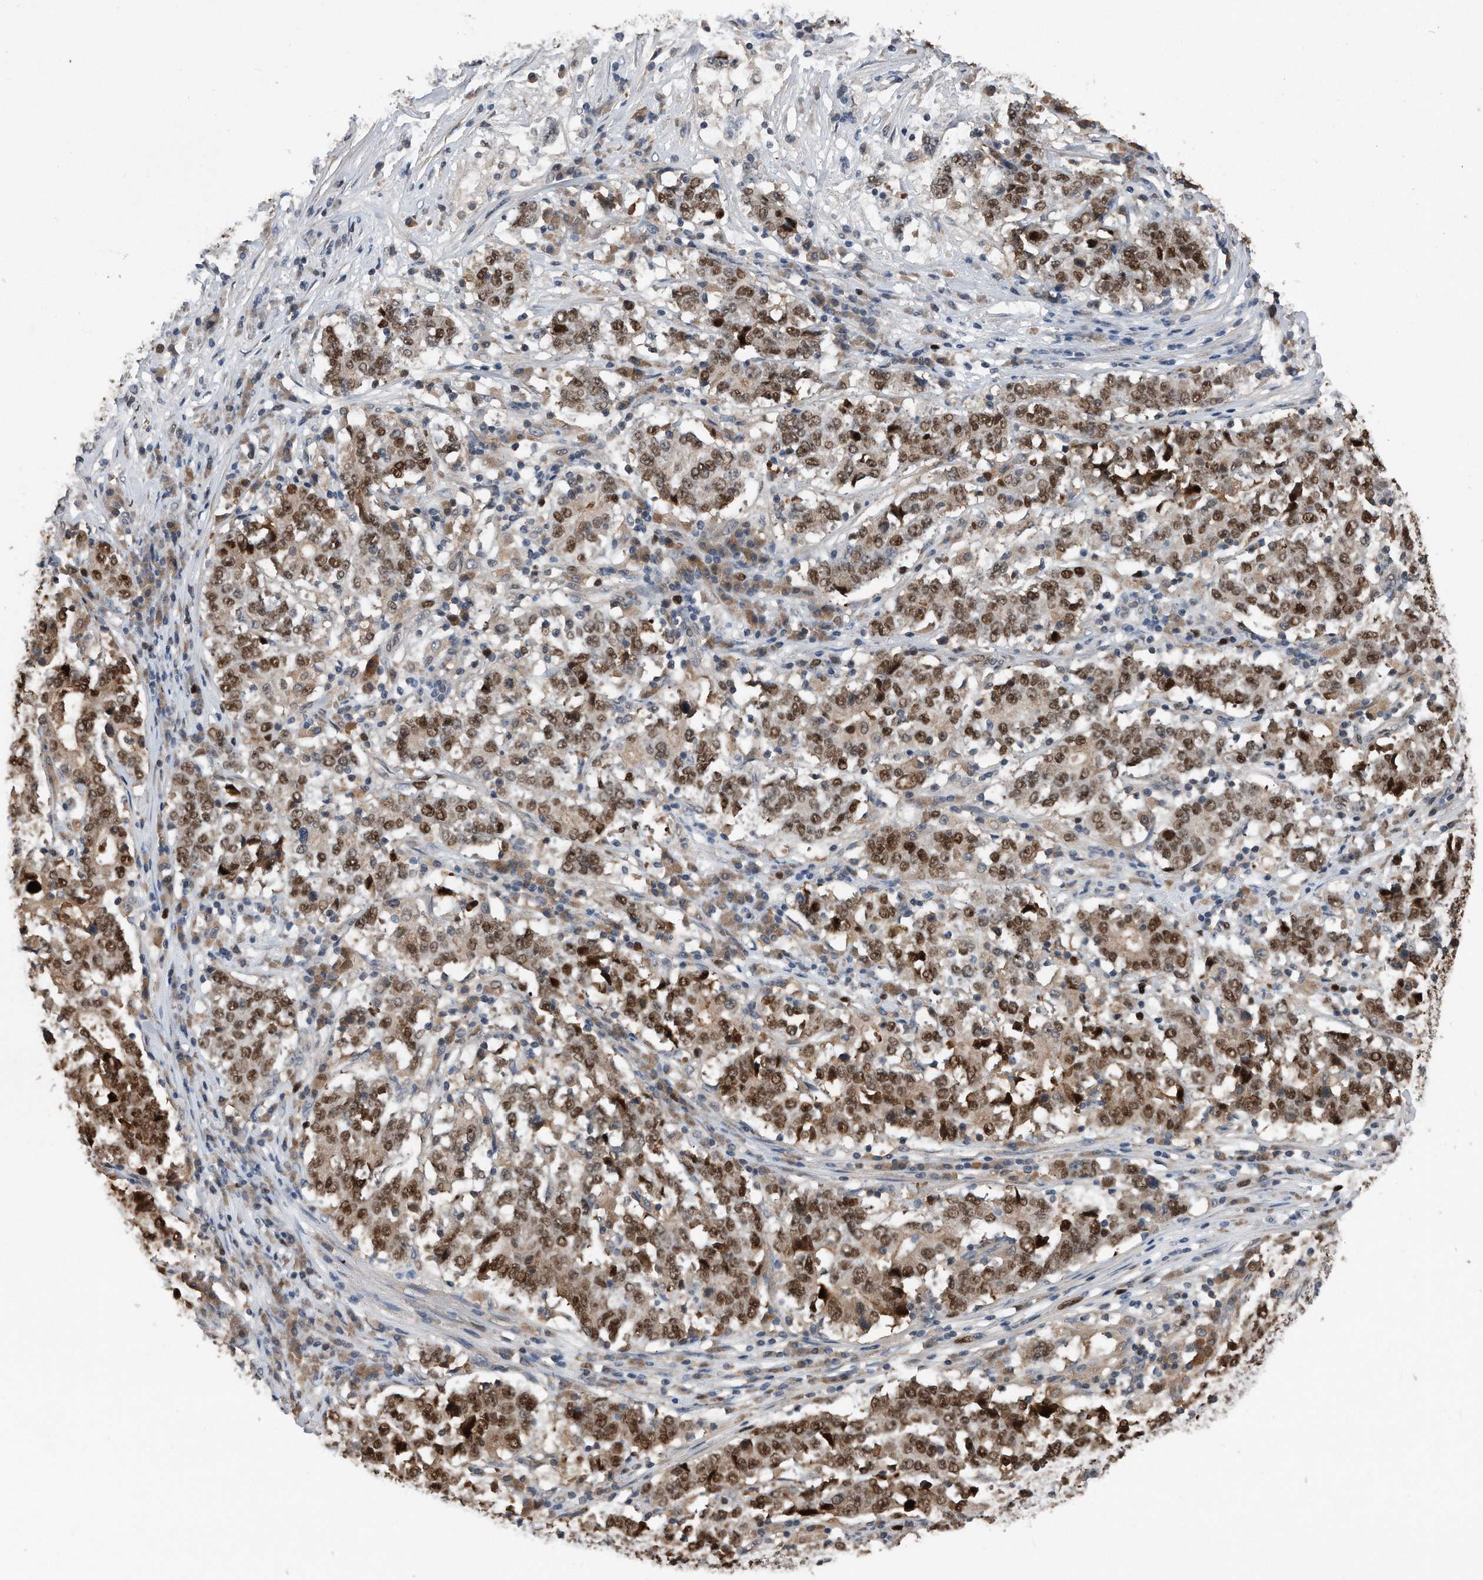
{"staining": {"intensity": "moderate", "quantity": ">75%", "location": "nuclear"}, "tissue": "stomach cancer", "cell_type": "Tumor cells", "image_type": "cancer", "snomed": [{"axis": "morphology", "description": "Adenocarcinoma, NOS"}, {"axis": "topography", "description": "Stomach"}], "caption": "An immunohistochemistry (IHC) micrograph of tumor tissue is shown. Protein staining in brown highlights moderate nuclear positivity in adenocarcinoma (stomach) within tumor cells.", "gene": "PCNA", "patient": {"sex": "male", "age": 59}}